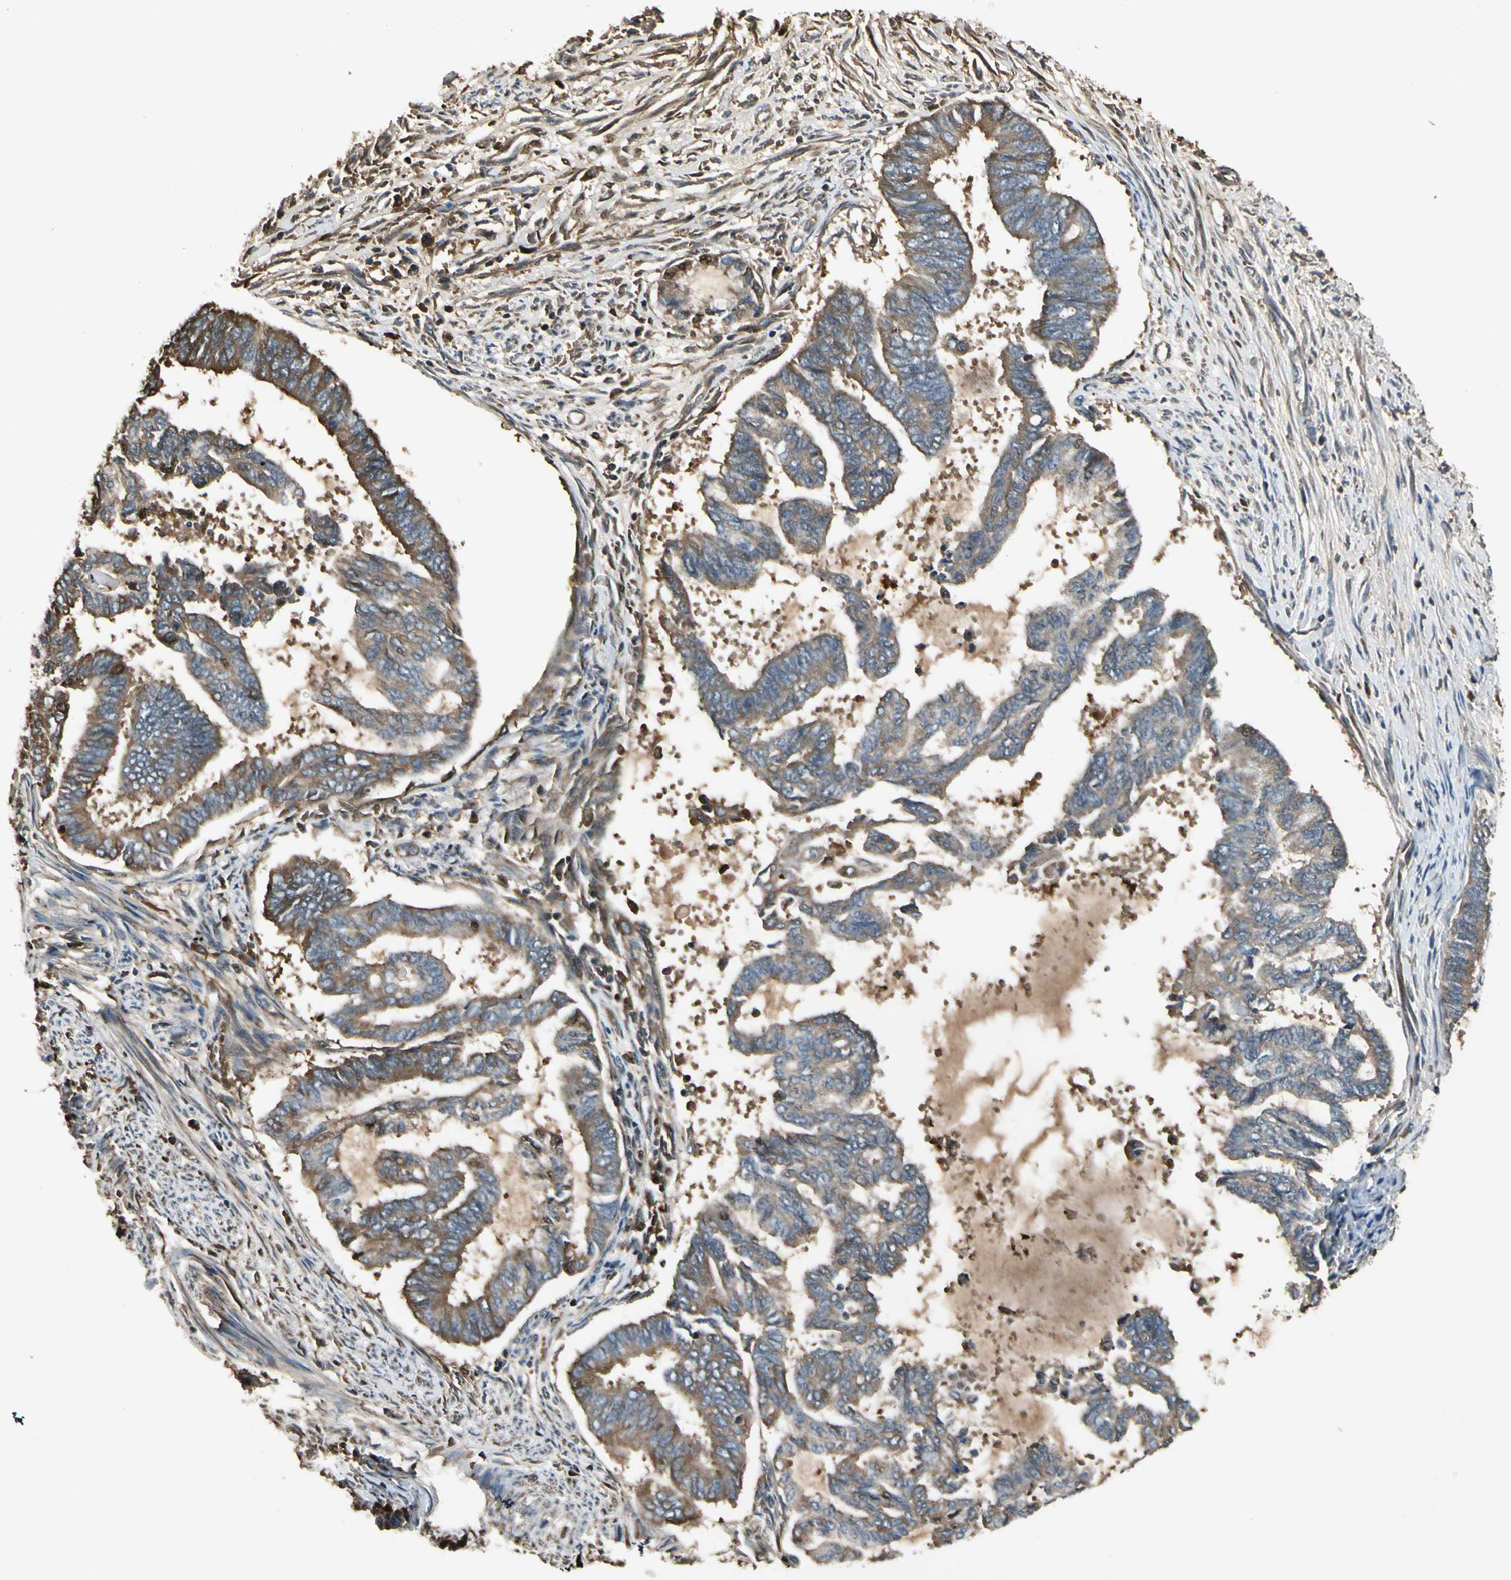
{"staining": {"intensity": "moderate", "quantity": ">75%", "location": "cytoplasmic/membranous"}, "tissue": "endometrial cancer", "cell_type": "Tumor cells", "image_type": "cancer", "snomed": [{"axis": "morphology", "description": "Adenocarcinoma, NOS"}, {"axis": "topography", "description": "Endometrium"}], "caption": "Moderate cytoplasmic/membranous positivity is appreciated in about >75% of tumor cells in endometrial cancer.", "gene": "STX11", "patient": {"sex": "female", "age": 86}}